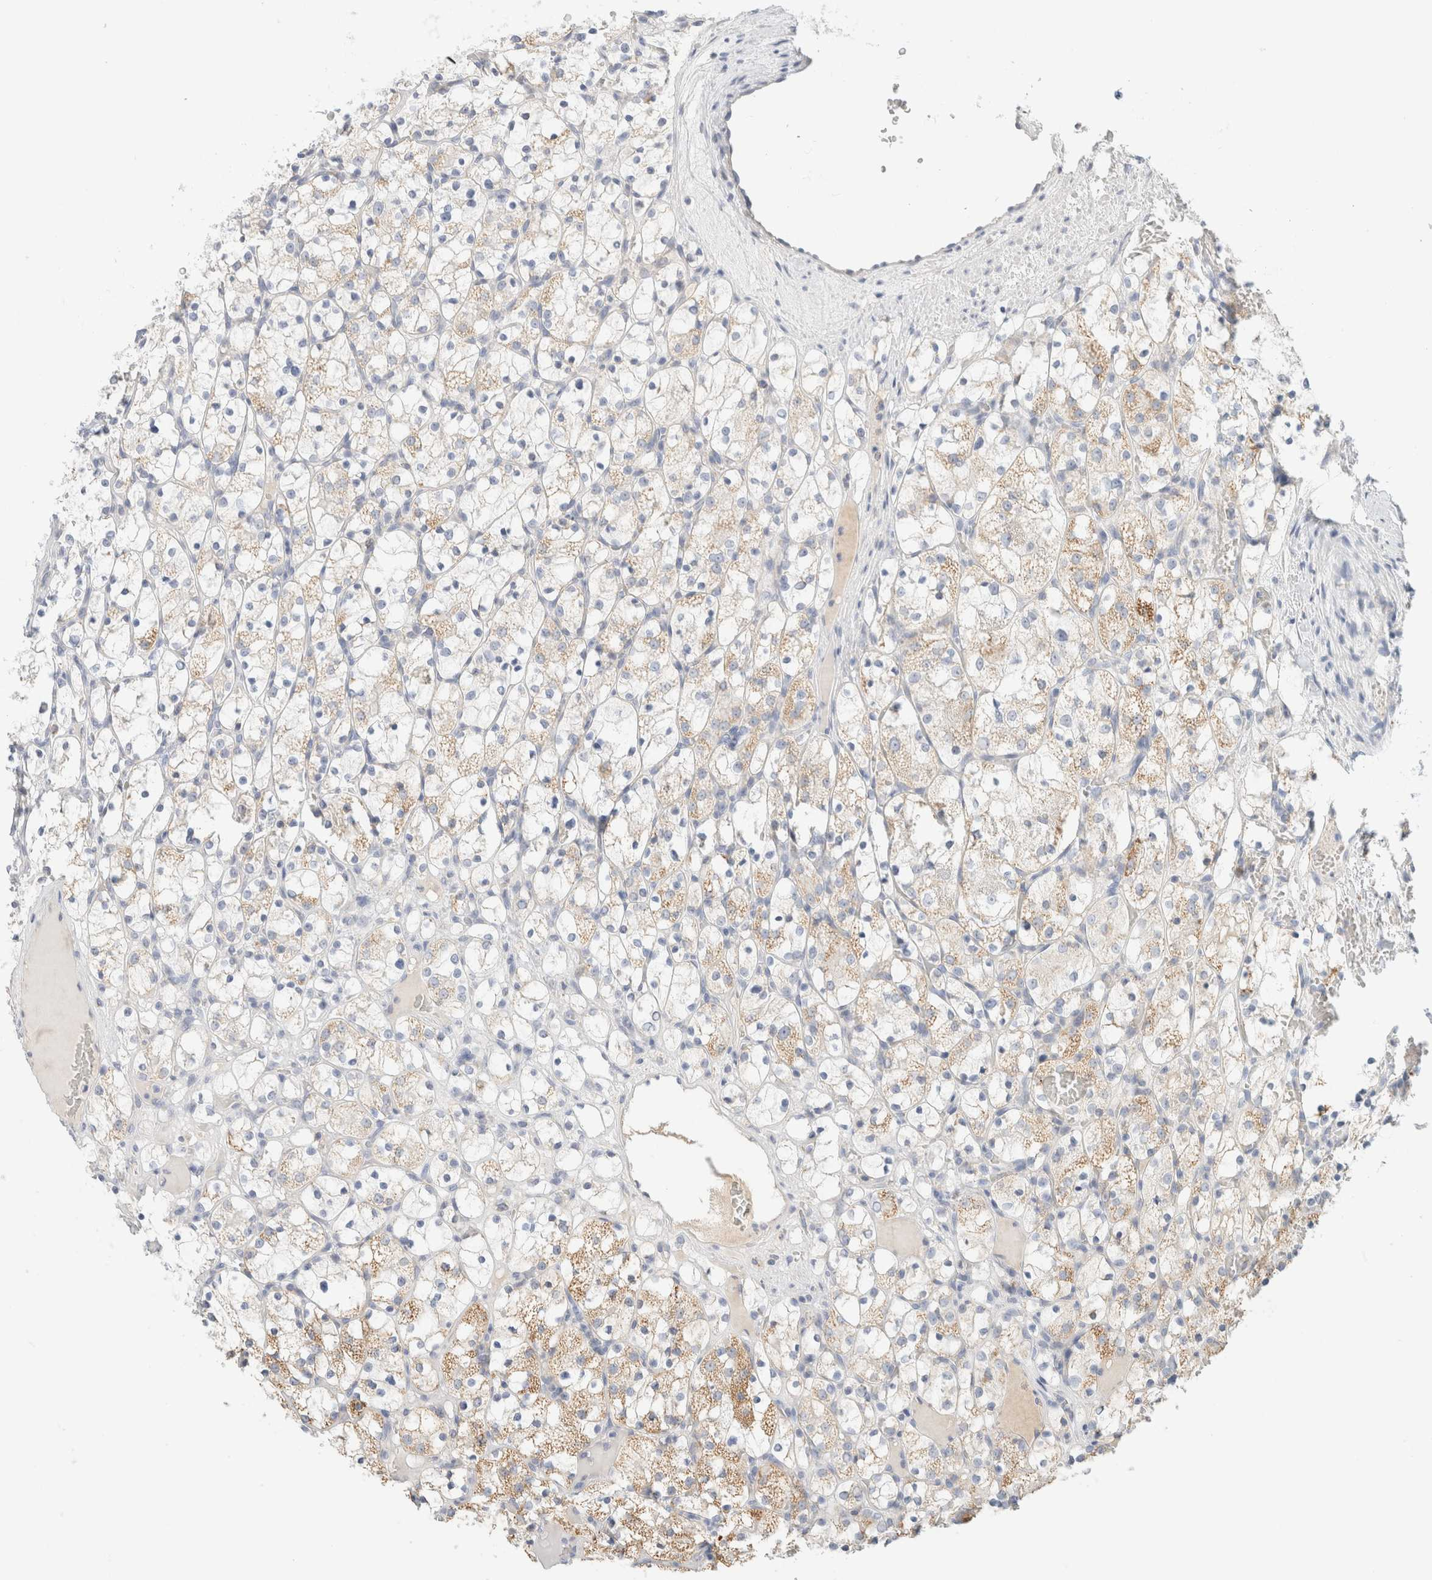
{"staining": {"intensity": "moderate", "quantity": "<25%", "location": "cytoplasmic/membranous"}, "tissue": "renal cancer", "cell_type": "Tumor cells", "image_type": "cancer", "snomed": [{"axis": "morphology", "description": "Adenocarcinoma, NOS"}, {"axis": "topography", "description": "Kidney"}], "caption": "DAB (3,3'-diaminobenzidine) immunohistochemical staining of adenocarcinoma (renal) reveals moderate cytoplasmic/membranous protein staining in about <25% of tumor cells.", "gene": "HDHD3", "patient": {"sex": "female", "age": 69}}